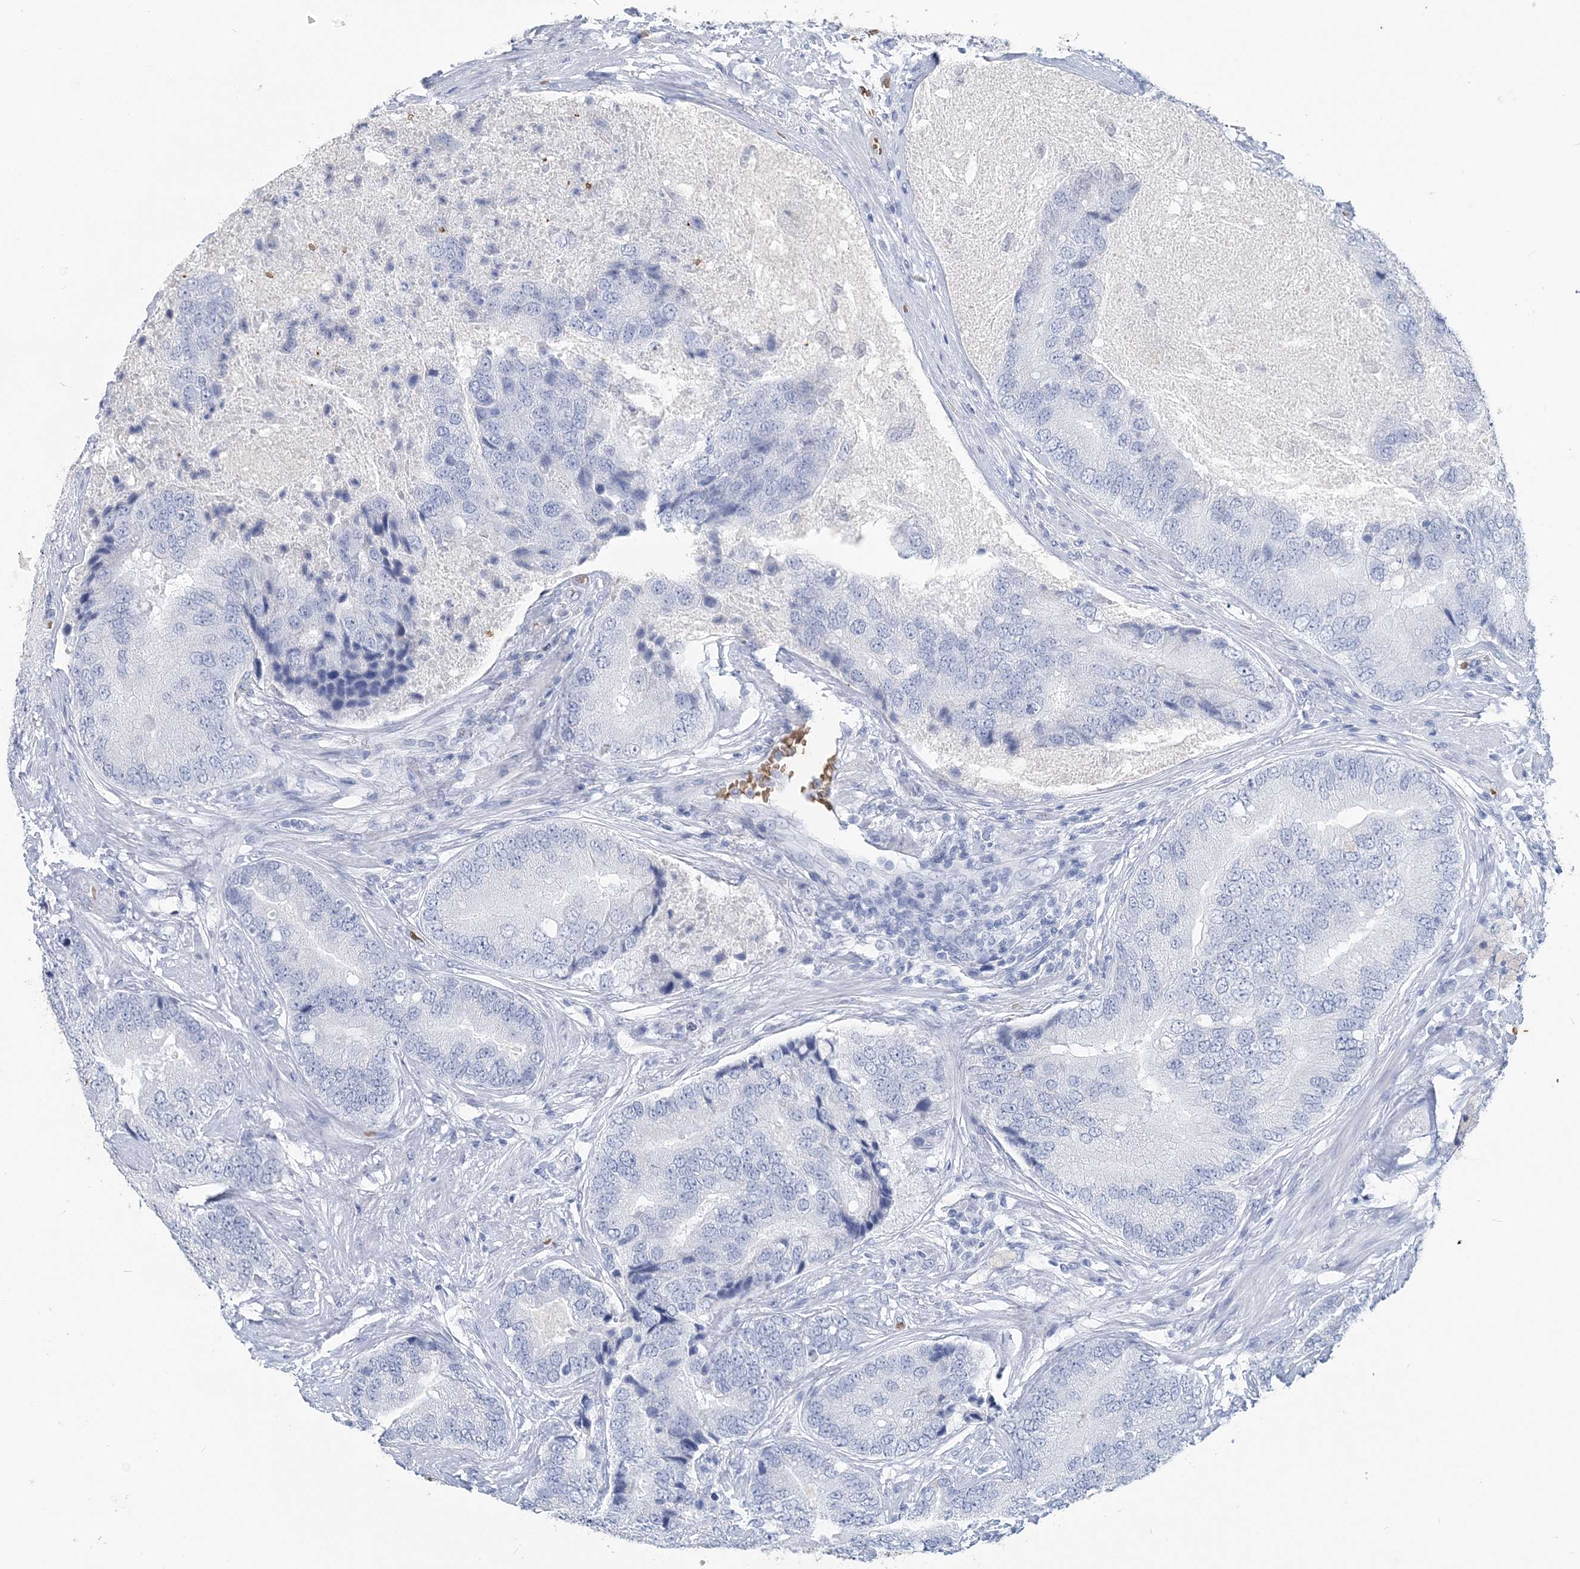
{"staining": {"intensity": "negative", "quantity": "none", "location": "none"}, "tissue": "prostate cancer", "cell_type": "Tumor cells", "image_type": "cancer", "snomed": [{"axis": "morphology", "description": "Adenocarcinoma, High grade"}, {"axis": "topography", "description": "Prostate"}], "caption": "Immunohistochemical staining of human prostate cancer exhibits no significant expression in tumor cells. The staining is performed using DAB brown chromogen with nuclei counter-stained in using hematoxylin.", "gene": "HBD", "patient": {"sex": "male", "age": 70}}